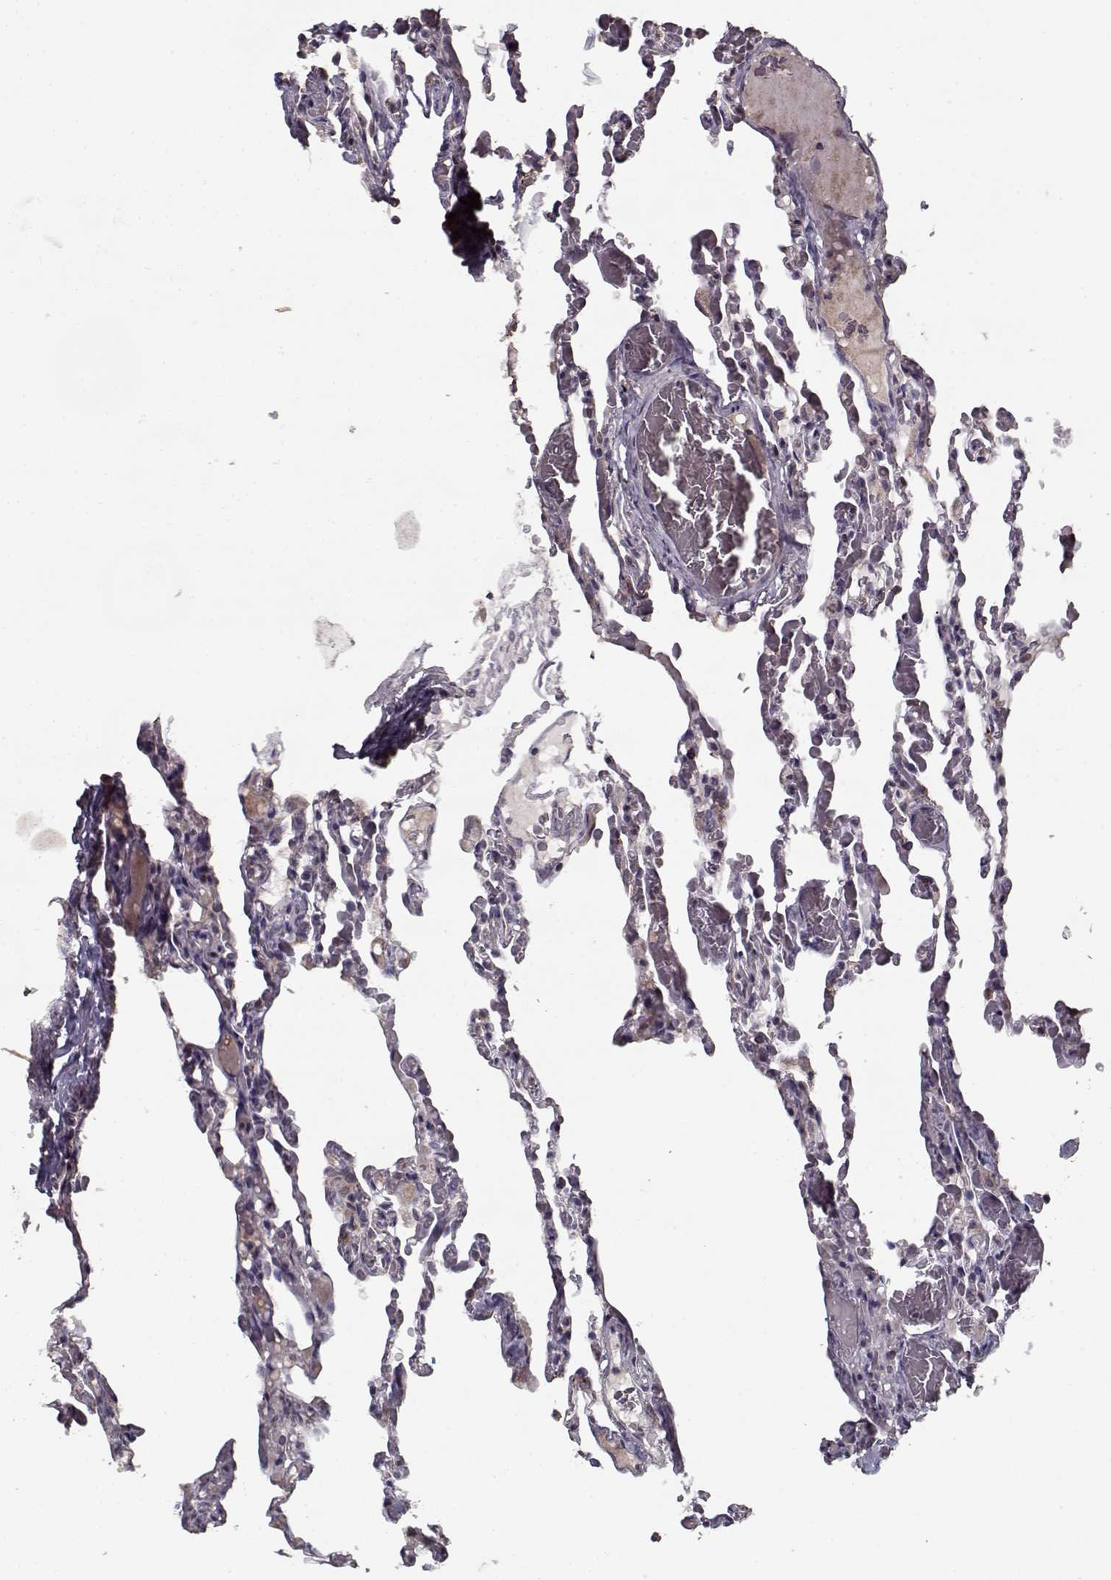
{"staining": {"intensity": "negative", "quantity": "none", "location": "none"}, "tissue": "lung", "cell_type": "Alveolar cells", "image_type": "normal", "snomed": [{"axis": "morphology", "description": "Normal tissue, NOS"}, {"axis": "topography", "description": "Lung"}], "caption": "Image shows no significant protein expression in alveolar cells of normal lung.", "gene": "LAMA2", "patient": {"sex": "female", "age": 43}}